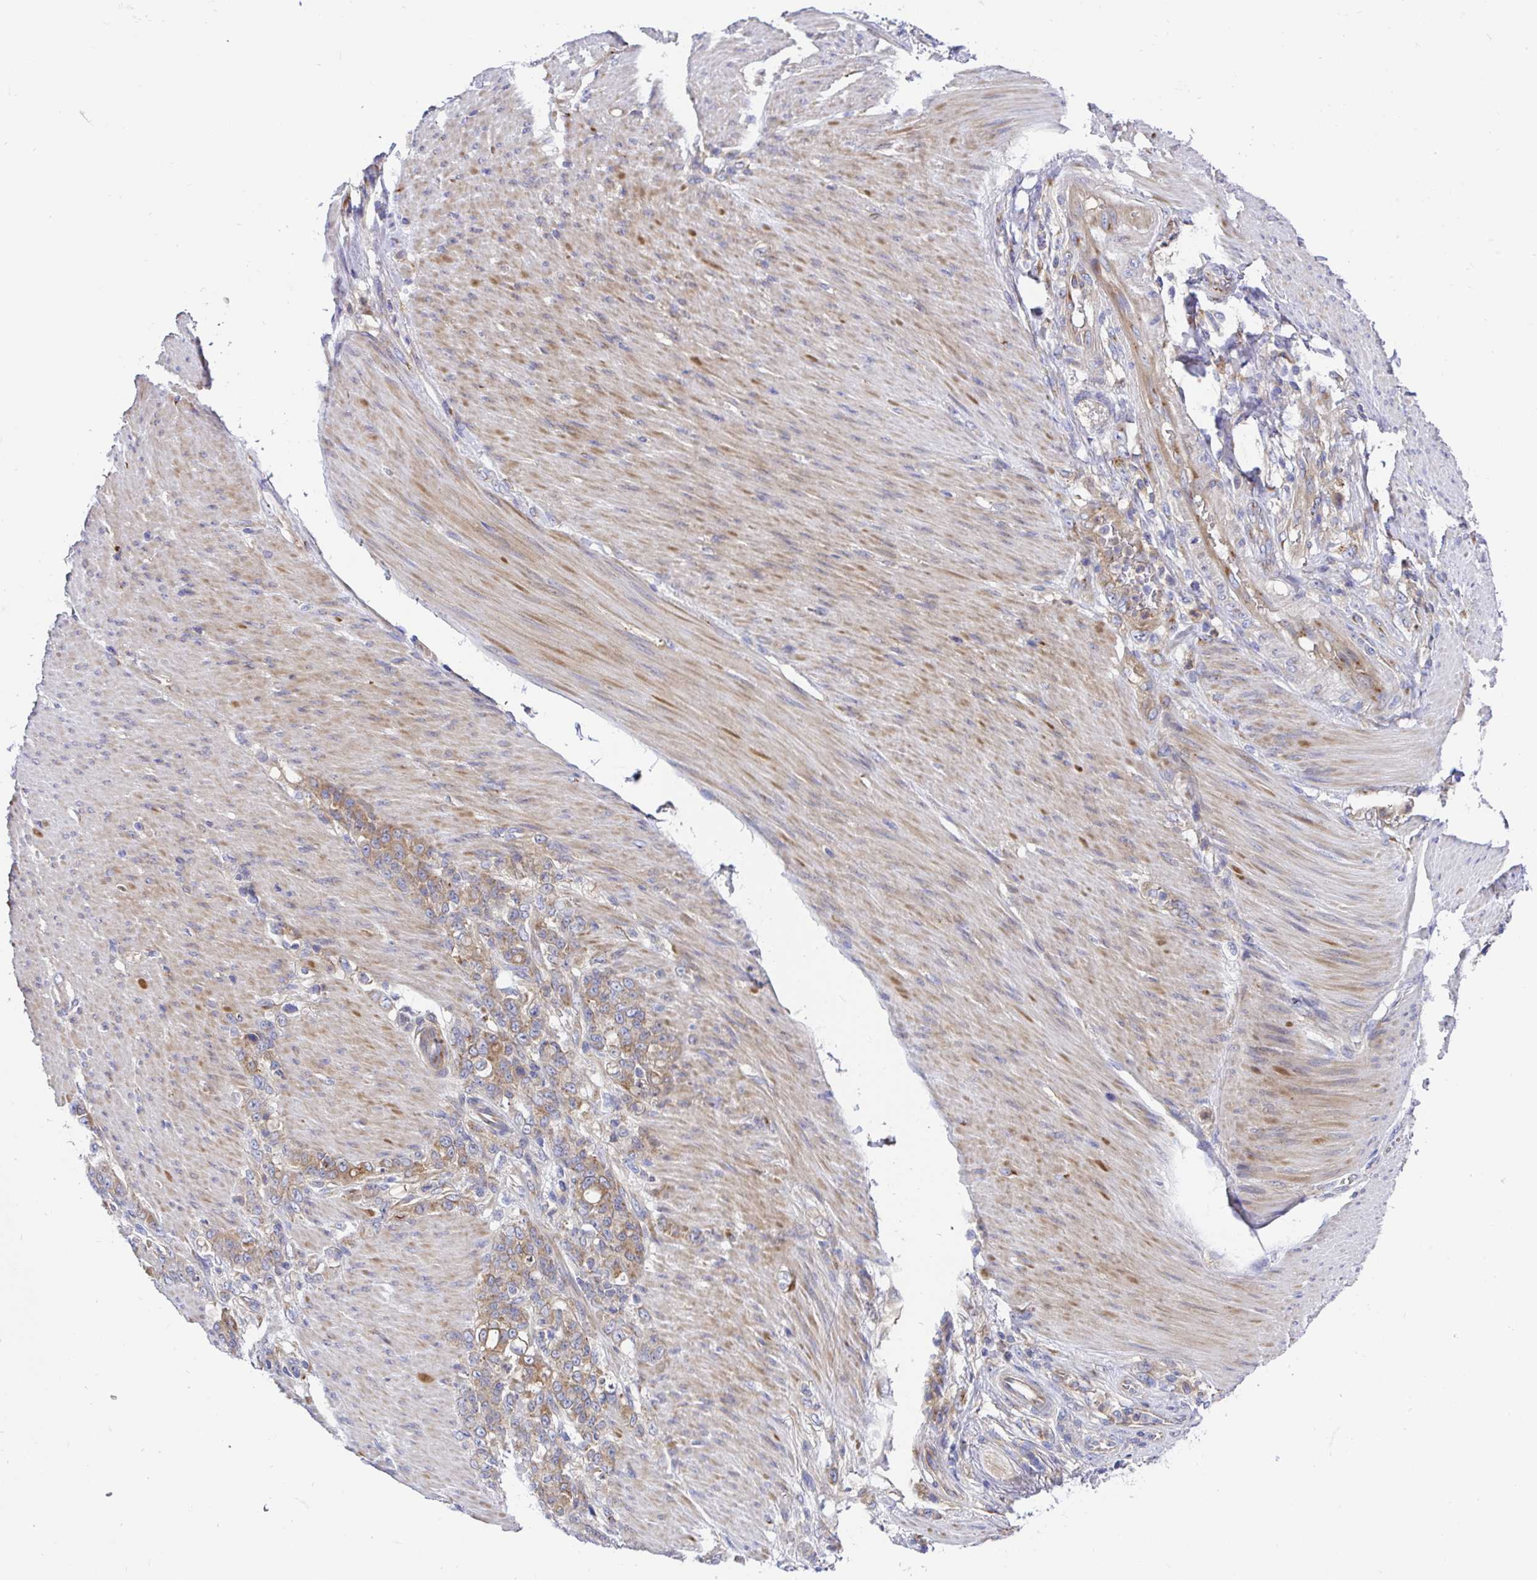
{"staining": {"intensity": "moderate", "quantity": ">75%", "location": "cytoplasmic/membranous"}, "tissue": "stomach cancer", "cell_type": "Tumor cells", "image_type": "cancer", "snomed": [{"axis": "morphology", "description": "Adenocarcinoma, NOS"}, {"axis": "topography", "description": "Stomach"}], "caption": "An immunohistochemistry image of neoplastic tissue is shown. Protein staining in brown labels moderate cytoplasmic/membranous positivity in stomach cancer (adenocarcinoma) within tumor cells.", "gene": "GOLGA1", "patient": {"sex": "female", "age": 79}}